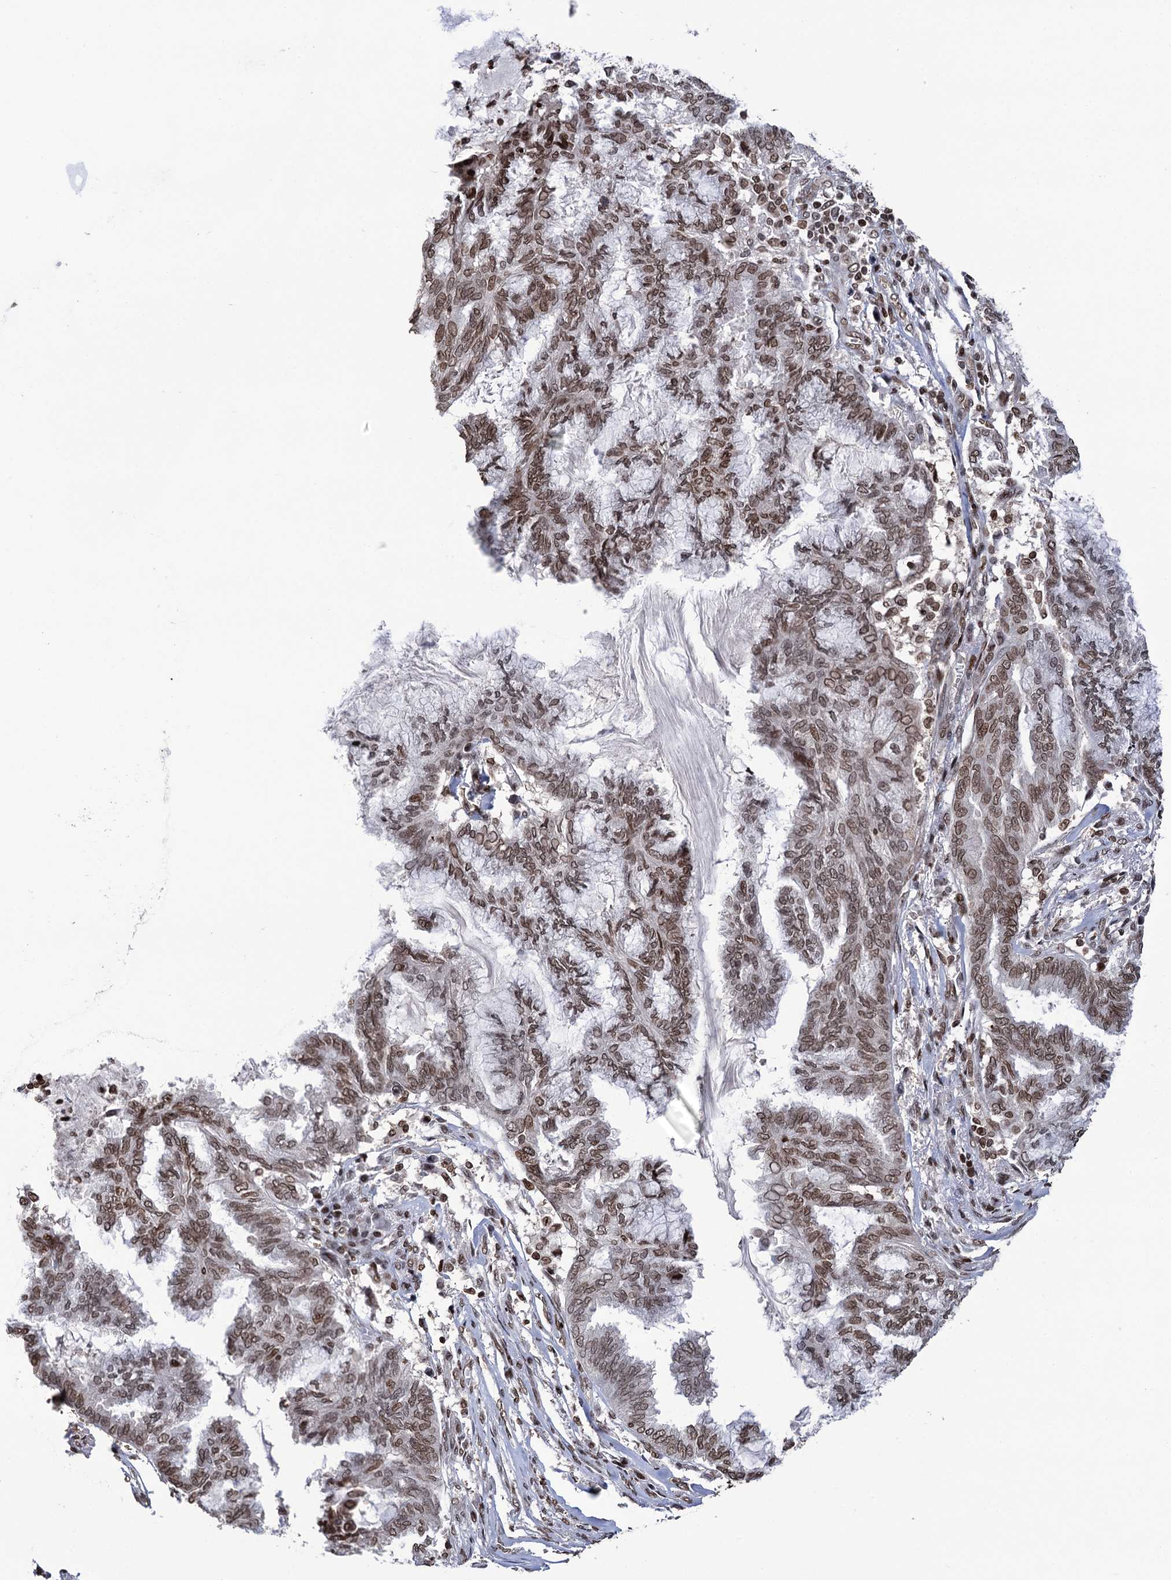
{"staining": {"intensity": "moderate", "quantity": ">75%", "location": "nuclear"}, "tissue": "endometrial cancer", "cell_type": "Tumor cells", "image_type": "cancer", "snomed": [{"axis": "morphology", "description": "Adenocarcinoma, NOS"}, {"axis": "topography", "description": "Endometrium"}], "caption": "Endometrial cancer (adenocarcinoma) stained for a protein shows moderate nuclear positivity in tumor cells. The protein of interest is shown in brown color, while the nuclei are stained blue.", "gene": "CCDC77", "patient": {"sex": "female", "age": 86}}